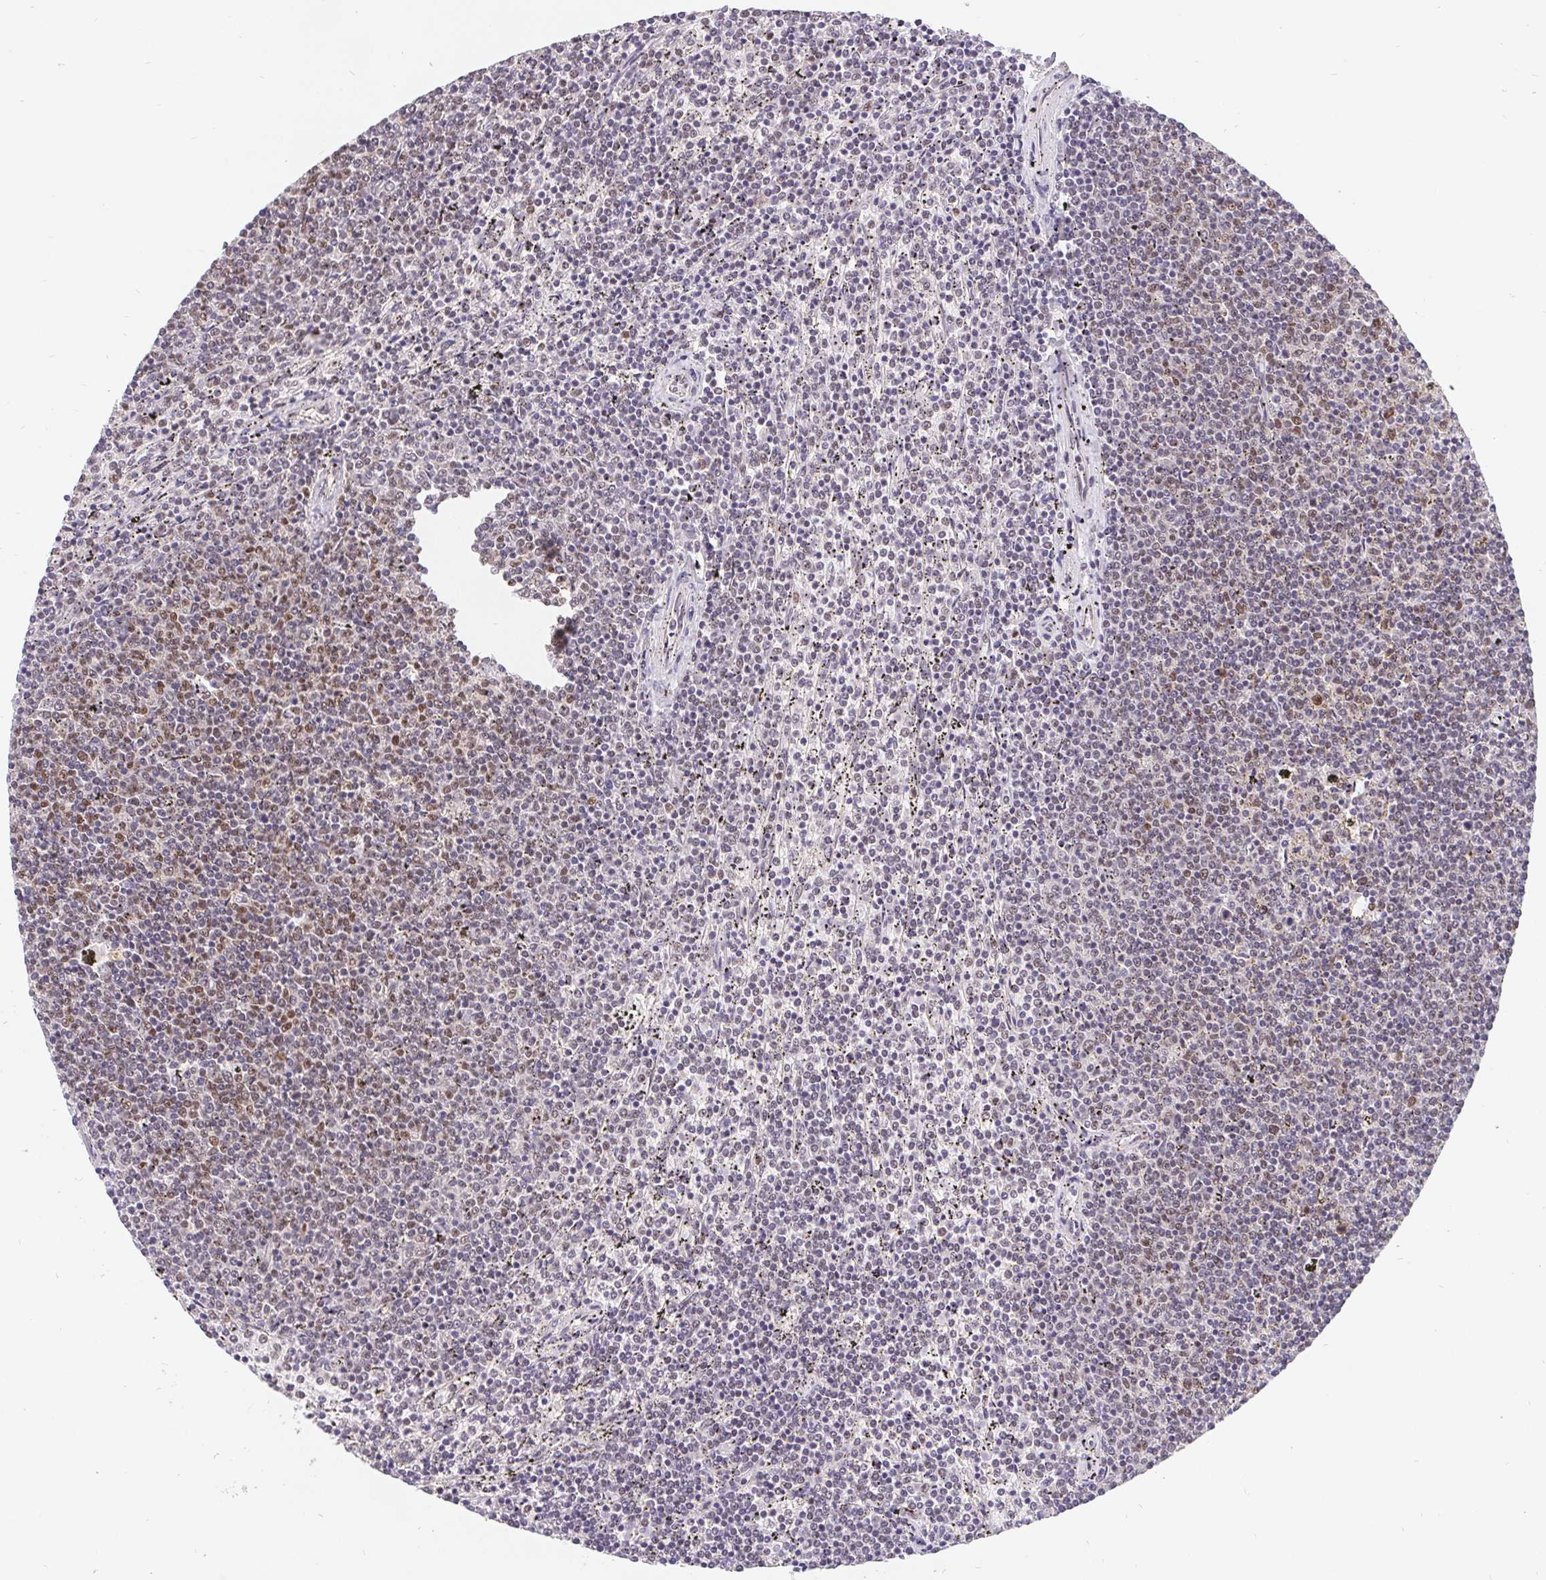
{"staining": {"intensity": "negative", "quantity": "none", "location": "none"}, "tissue": "lymphoma", "cell_type": "Tumor cells", "image_type": "cancer", "snomed": [{"axis": "morphology", "description": "Malignant lymphoma, non-Hodgkin's type, Low grade"}, {"axis": "topography", "description": "Spleen"}], "caption": "Protein analysis of low-grade malignant lymphoma, non-Hodgkin's type demonstrates no significant expression in tumor cells. (DAB IHC, high magnification).", "gene": "POU2F1", "patient": {"sex": "female", "age": 50}}